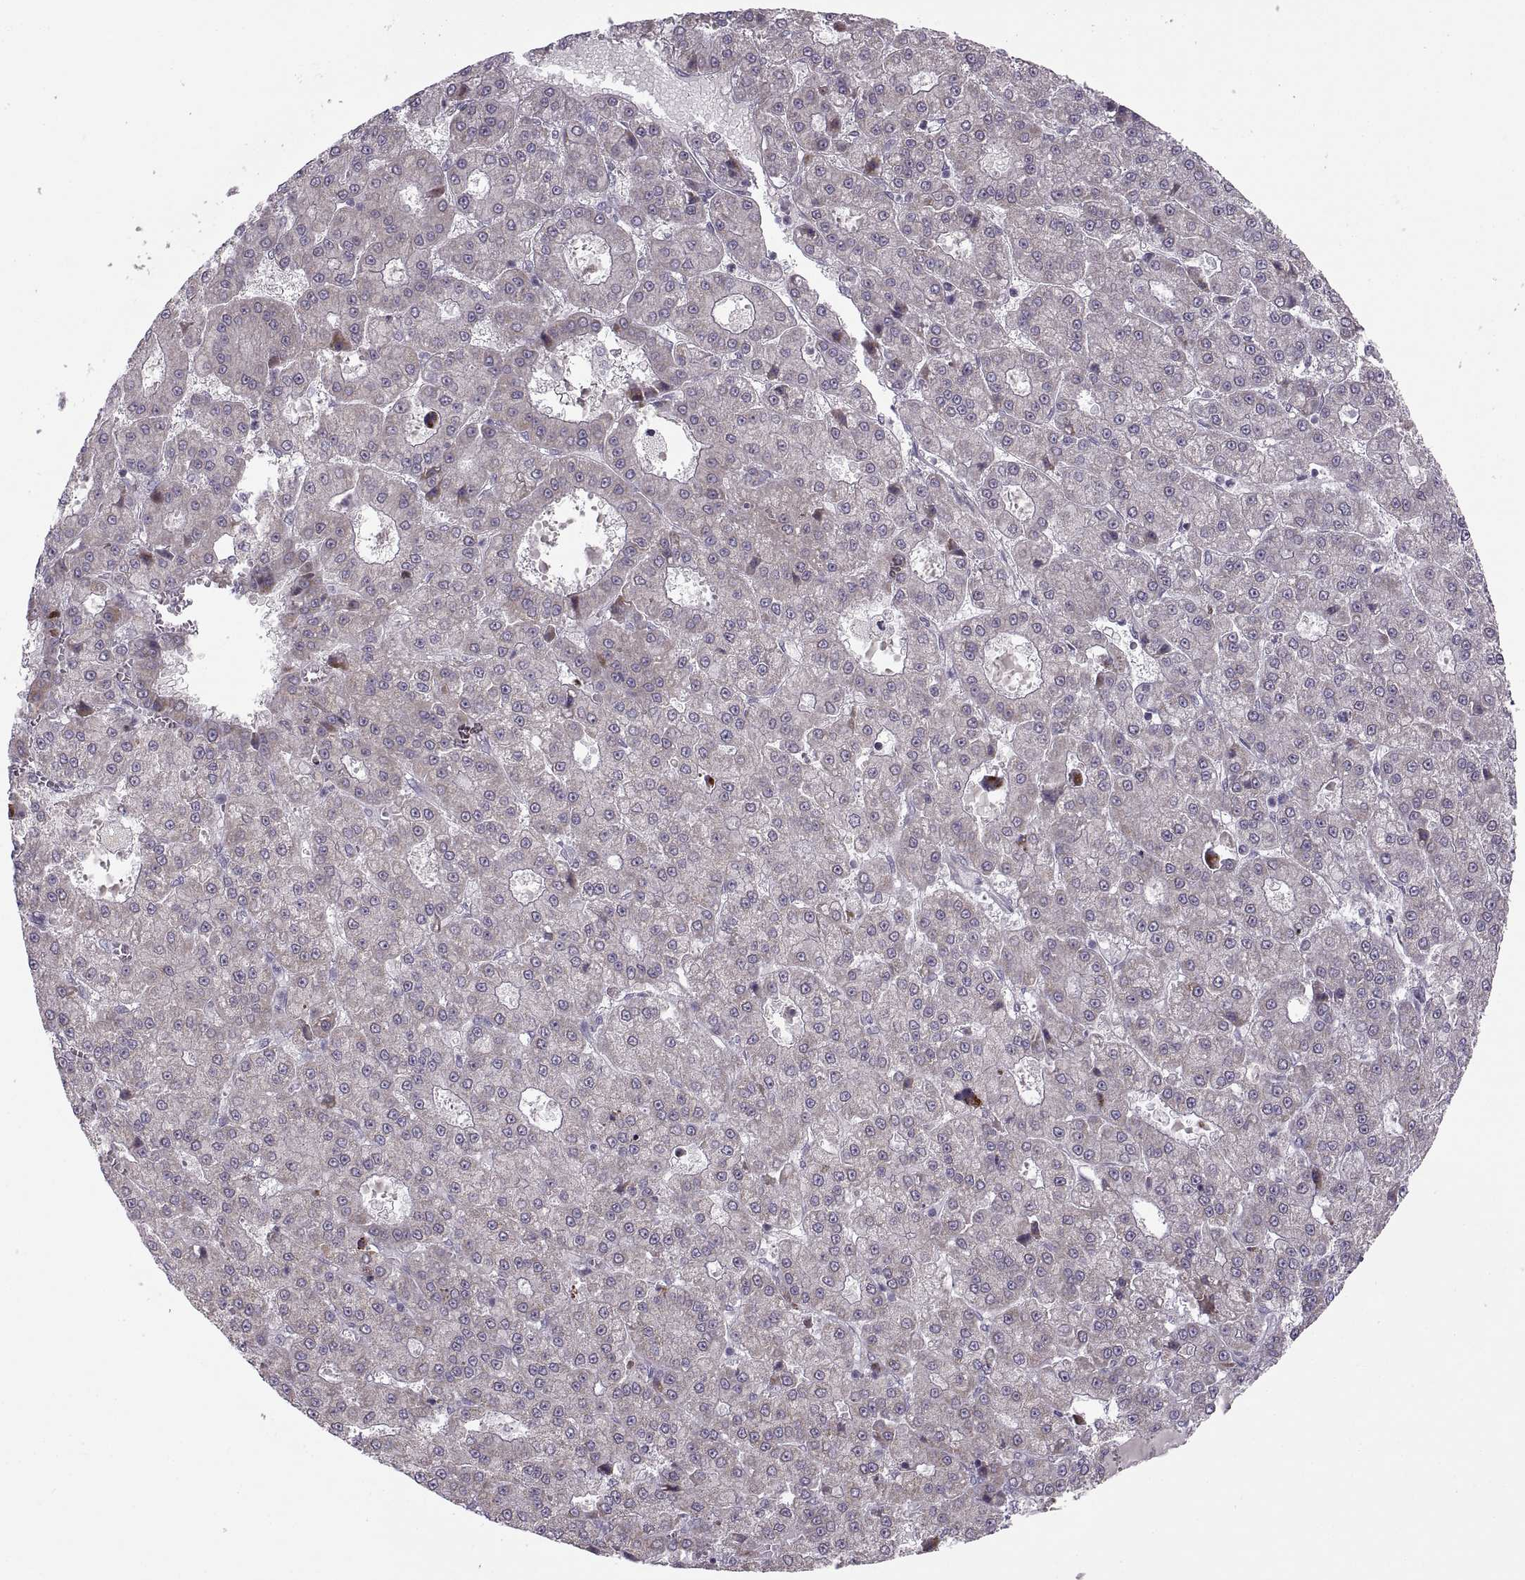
{"staining": {"intensity": "negative", "quantity": "none", "location": "none"}, "tissue": "liver cancer", "cell_type": "Tumor cells", "image_type": "cancer", "snomed": [{"axis": "morphology", "description": "Carcinoma, Hepatocellular, NOS"}, {"axis": "topography", "description": "Liver"}], "caption": "The micrograph displays no staining of tumor cells in liver cancer (hepatocellular carcinoma). The staining is performed using DAB (3,3'-diaminobenzidine) brown chromogen with nuclei counter-stained in using hematoxylin.", "gene": "PIERCE1", "patient": {"sex": "male", "age": 70}}